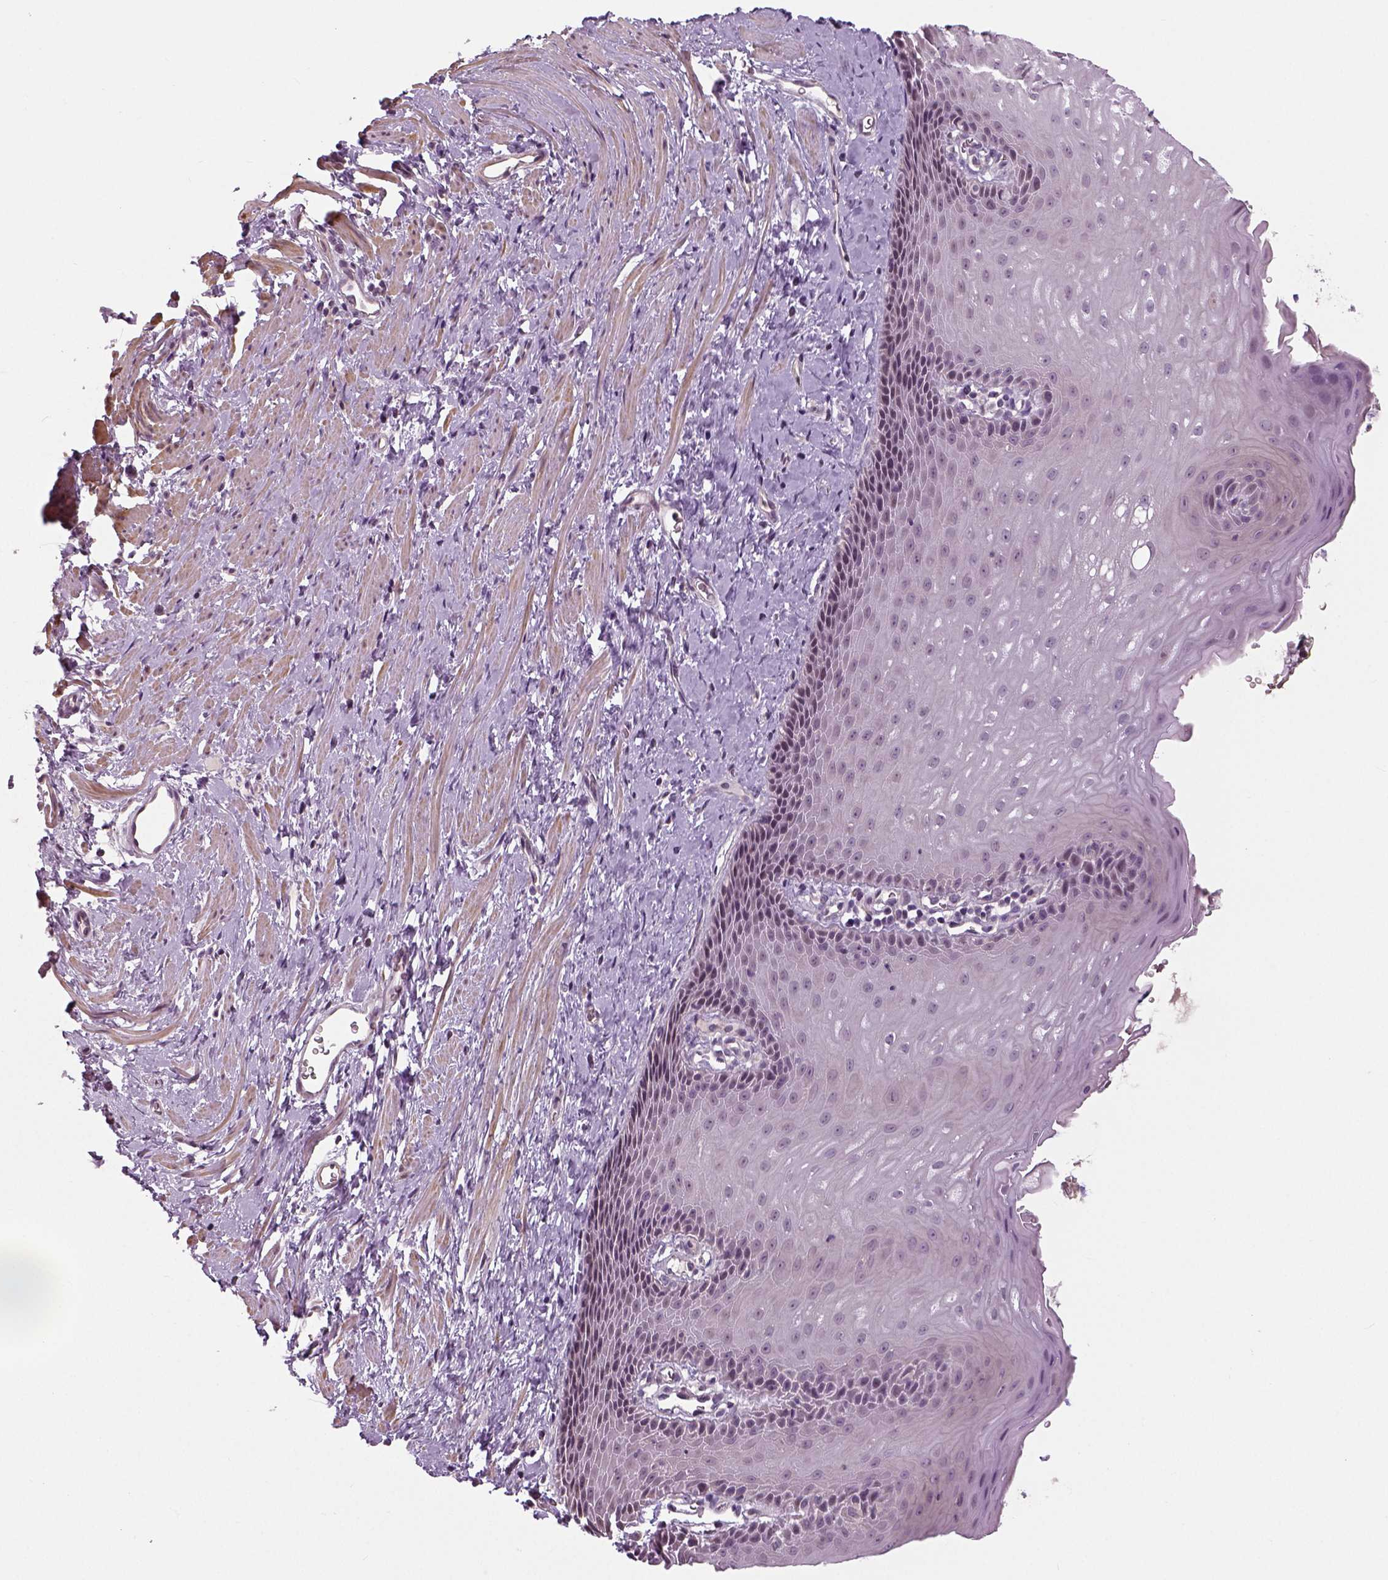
{"staining": {"intensity": "negative", "quantity": "none", "location": "none"}, "tissue": "esophagus", "cell_type": "Squamous epithelial cells", "image_type": "normal", "snomed": [{"axis": "morphology", "description": "Normal tissue, NOS"}, {"axis": "topography", "description": "Esophagus"}], "caption": "Immunohistochemistry (IHC) image of unremarkable esophagus stained for a protein (brown), which exhibits no staining in squamous epithelial cells.", "gene": "NECAB1", "patient": {"sex": "male", "age": 64}}